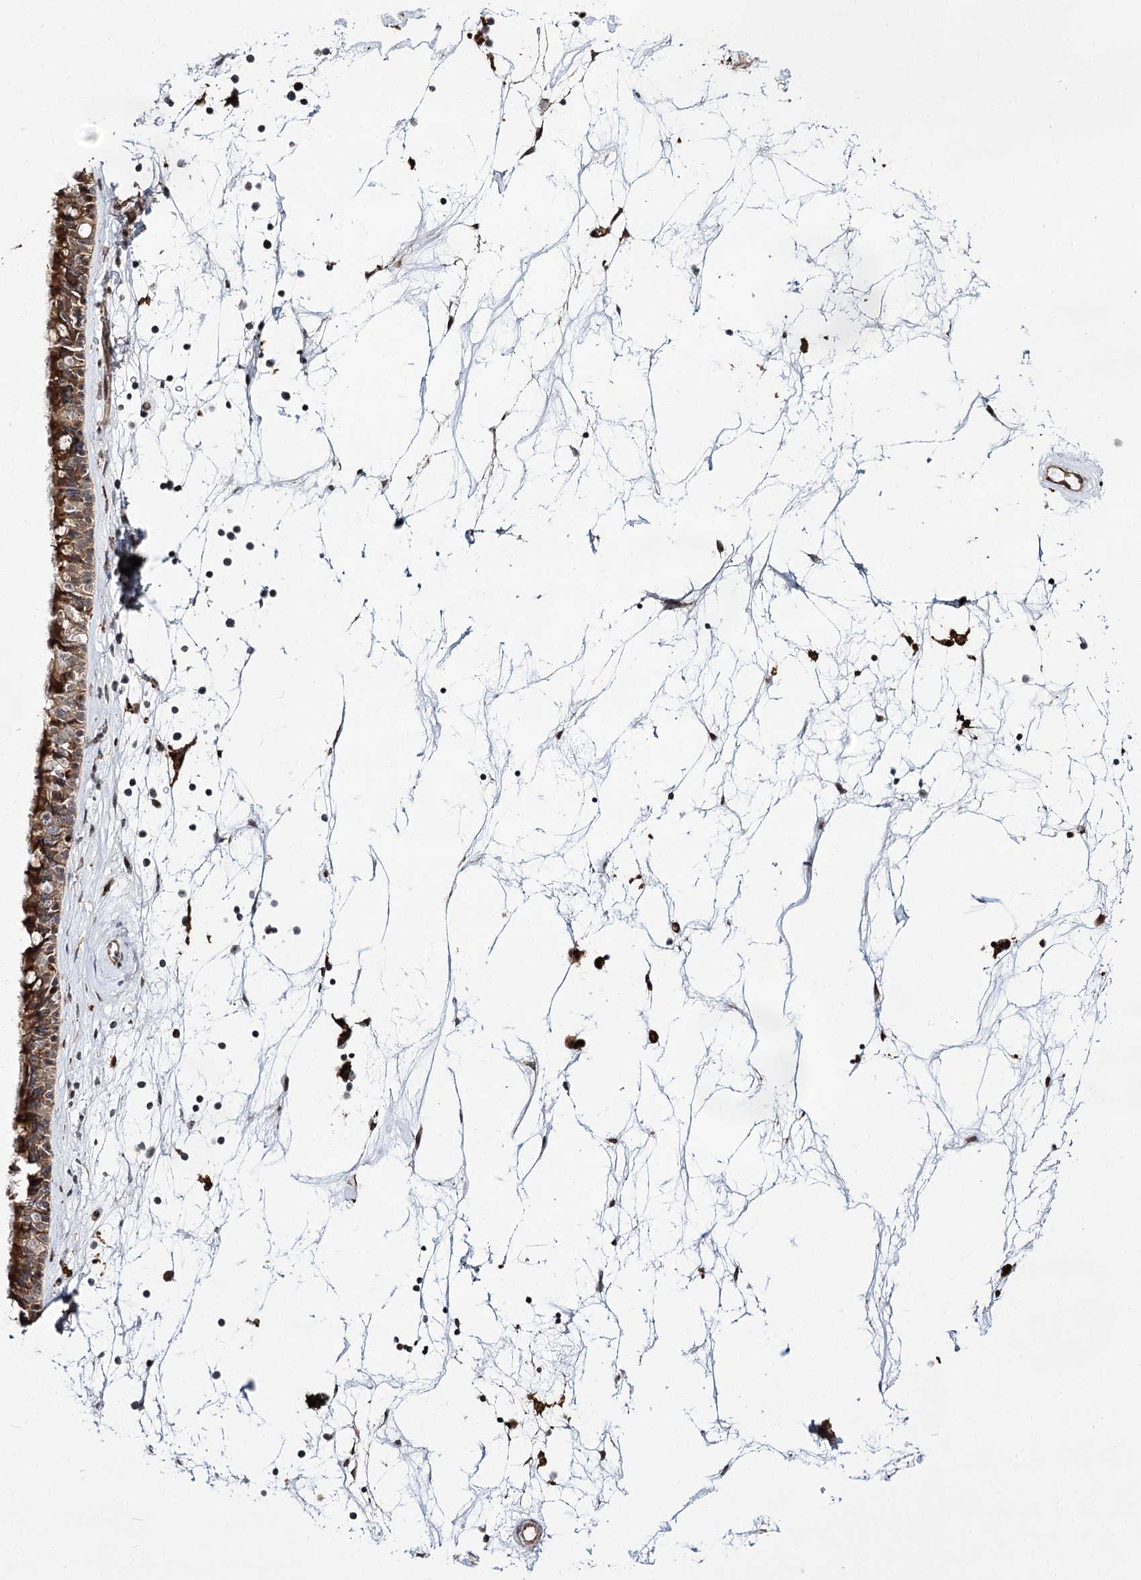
{"staining": {"intensity": "moderate", "quantity": ">75%", "location": "cytoplasmic/membranous"}, "tissue": "nasopharynx", "cell_type": "Respiratory epithelial cells", "image_type": "normal", "snomed": [{"axis": "morphology", "description": "Normal tissue, NOS"}, {"axis": "topography", "description": "Nasopharynx"}], "caption": "Nasopharynx stained with DAB immunohistochemistry (IHC) demonstrates medium levels of moderate cytoplasmic/membranous positivity in about >75% of respiratory epithelial cells.", "gene": "FANCL", "patient": {"sex": "male", "age": 64}}